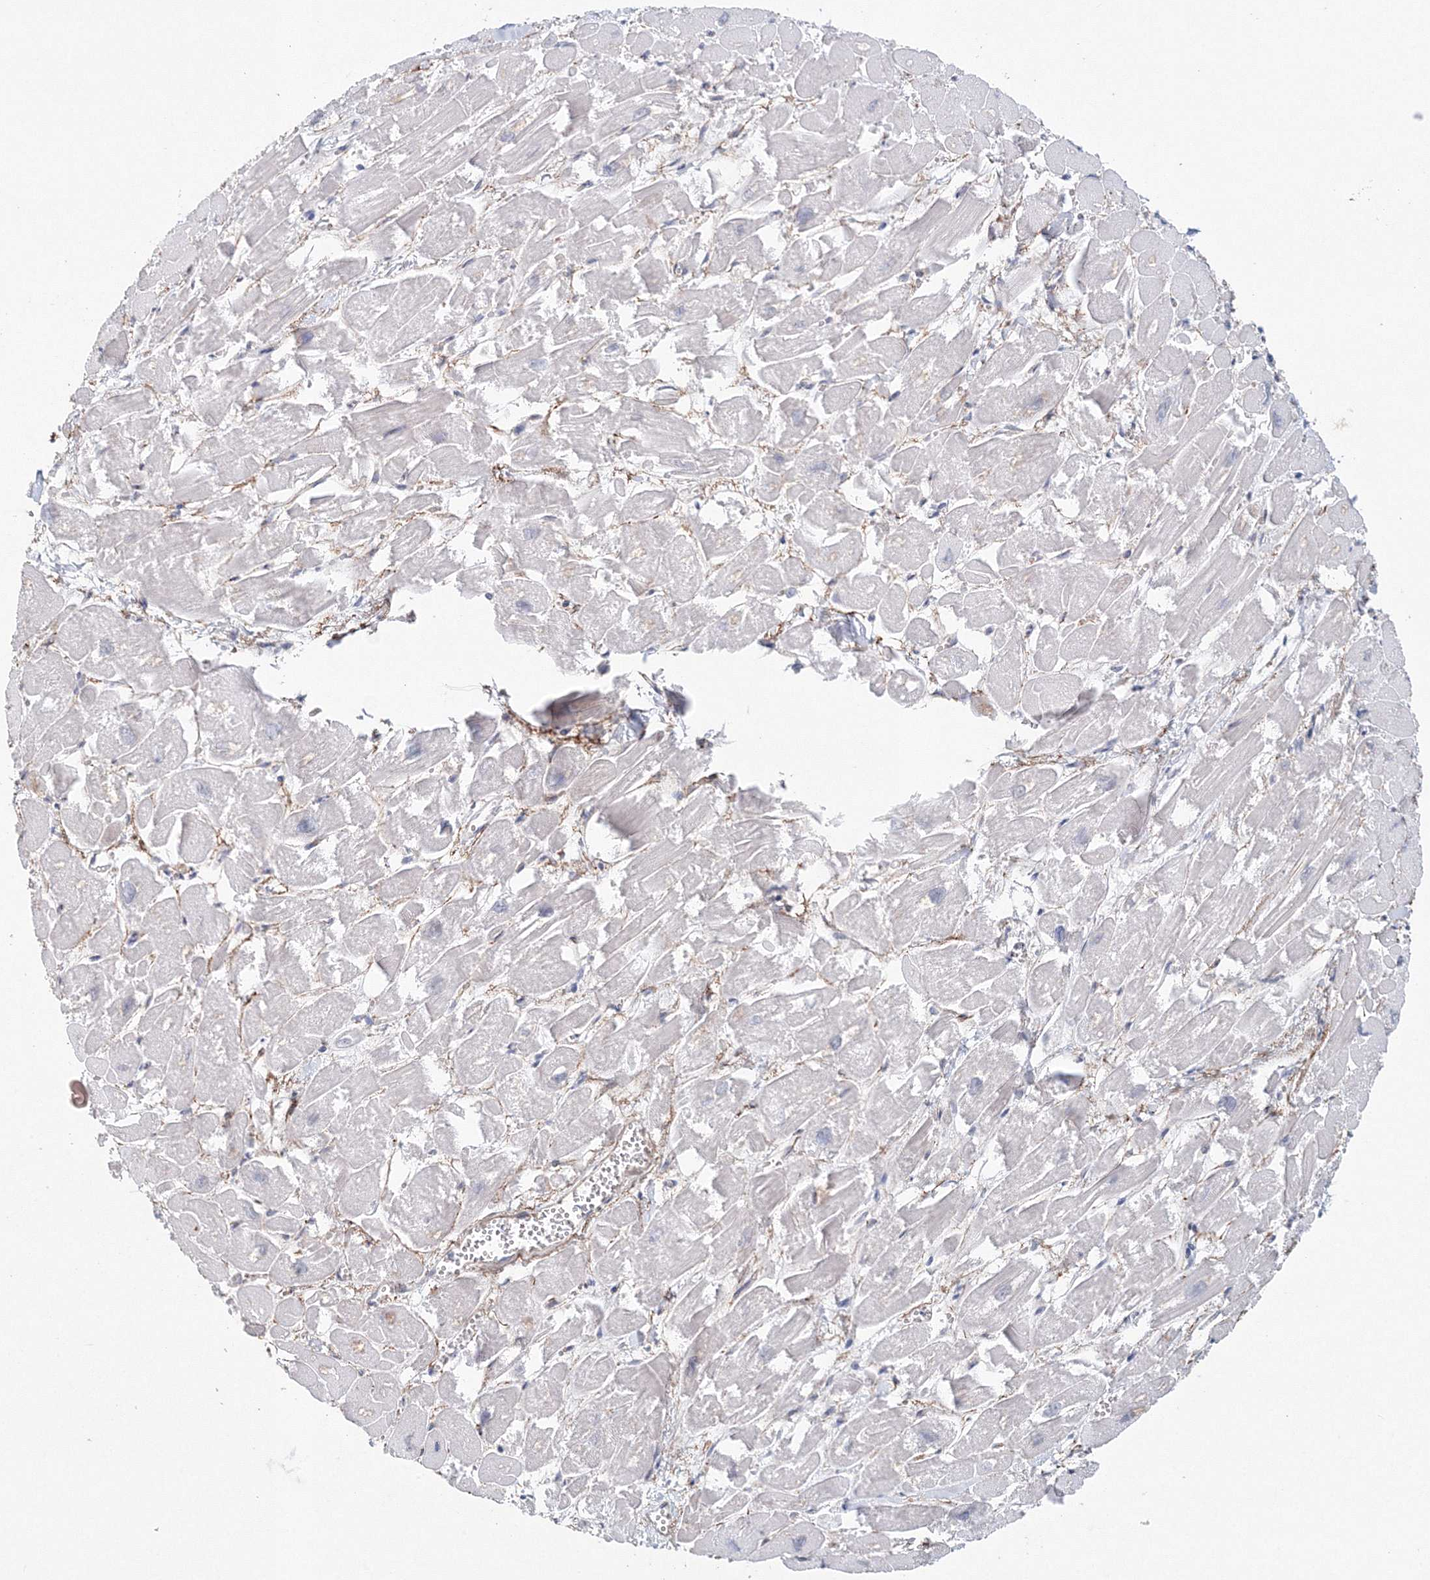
{"staining": {"intensity": "moderate", "quantity": "<25%", "location": "cytoplasmic/membranous"}, "tissue": "heart muscle", "cell_type": "Cardiomyocytes", "image_type": "normal", "snomed": [{"axis": "morphology", "description": "Normal tissue, NOS"}, {"axis": "topography", "description": "Heart"}], "caption": "A micrograph of human heart muscle stained for a protein shows moderate cytoplasmic/membranous brown staining in cardiomyocytes.", "gene": "SIRT7", "patient": {"sex": "male", "age": 54}}